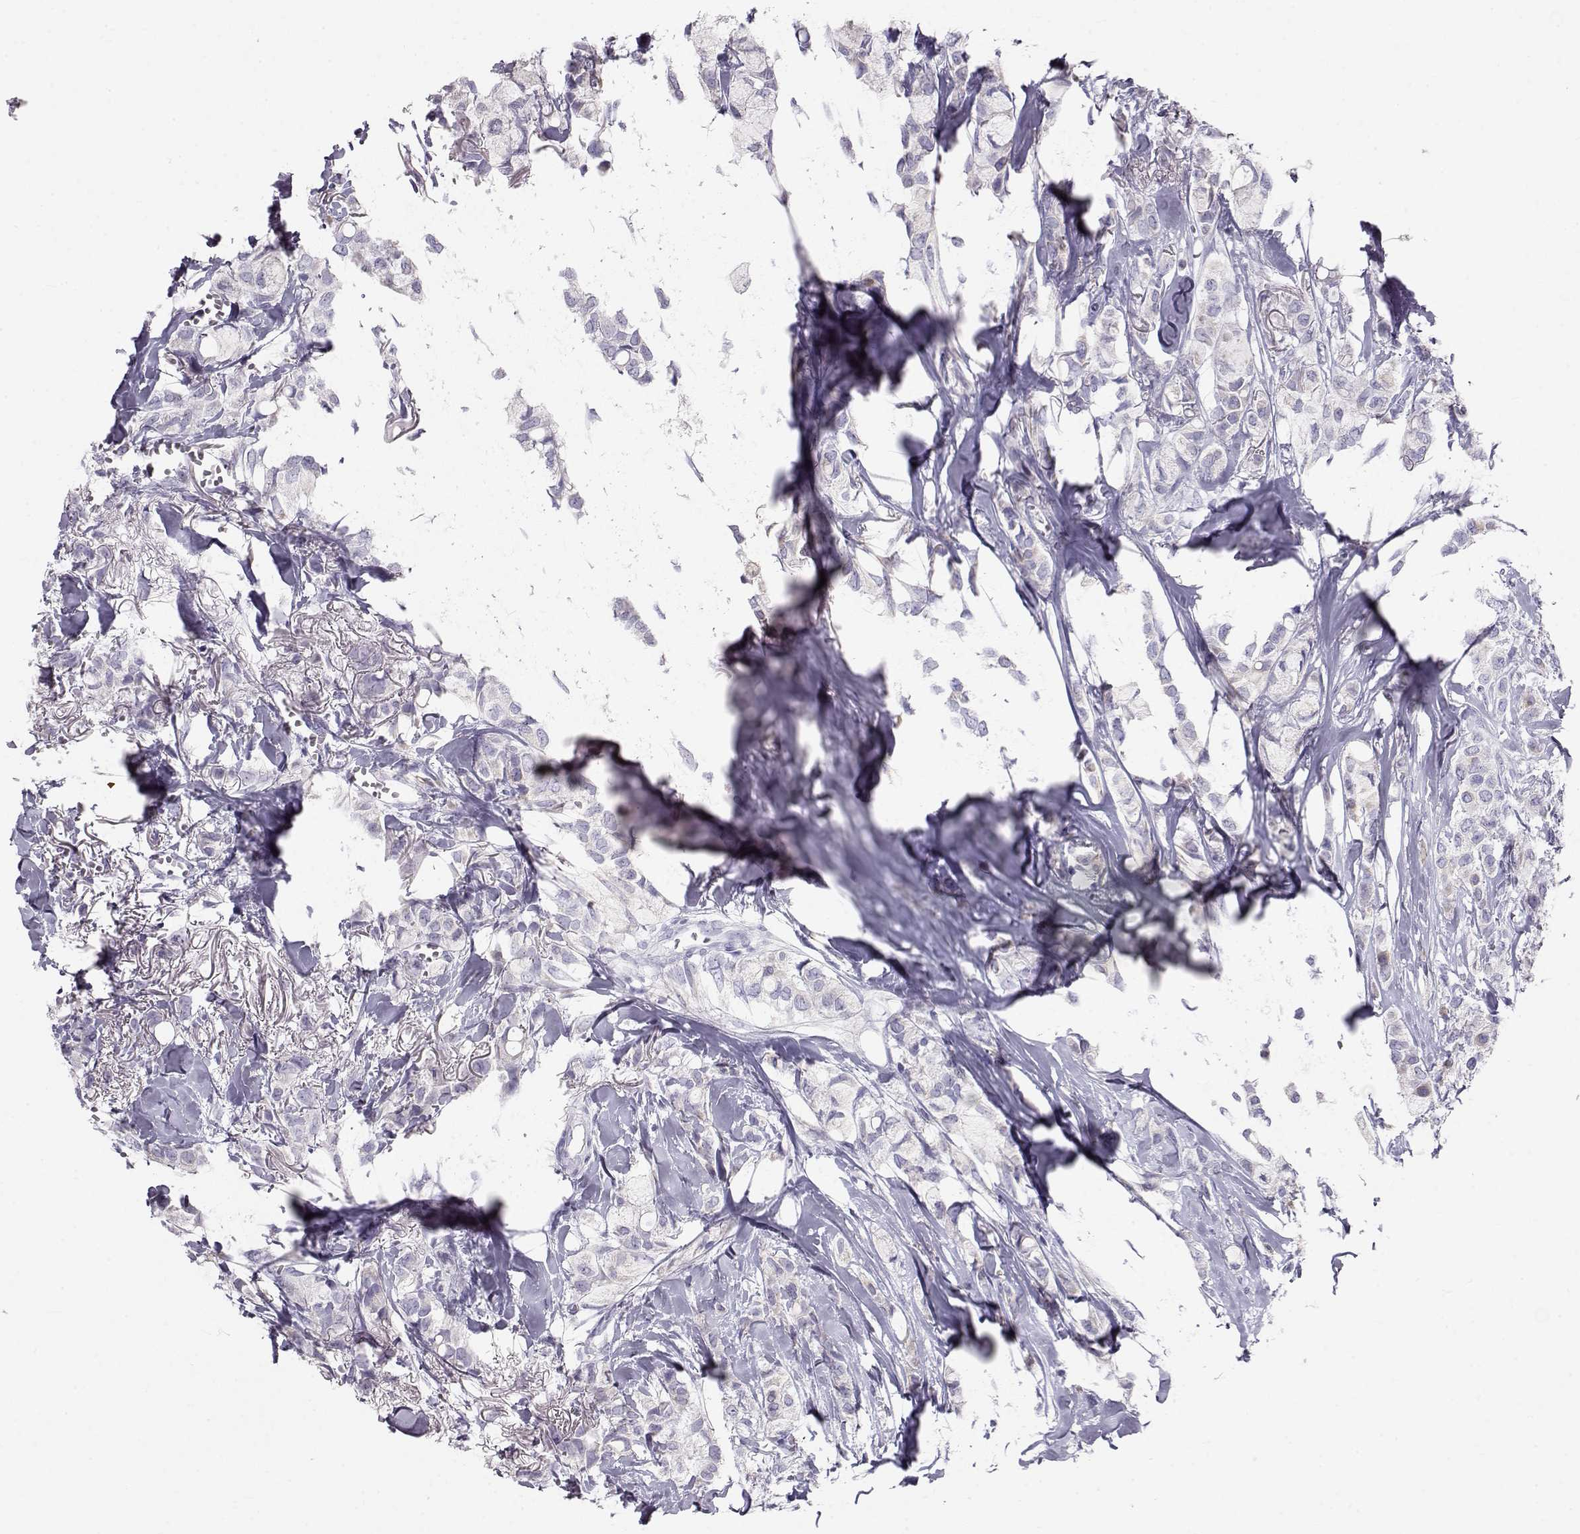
{"staining": {"intensity": "negative", "quantity": "none", "location": "none"}, "tissue": "breast cancer", "cell_type": "Tumor cells", "image_type": "cancer", "snomed": [{"axis": "morphology", "description": "Duct carcinoma"}, {"axis": "topography", "description": "Breast"}], "caption": "A histopathology image of breast cancer (infiltrating ductal carcinoma) stained for a protein shows no brown staining in tumor cells.", "gene": "GPR26", "patient": {"sex": "female", "age": 85}}